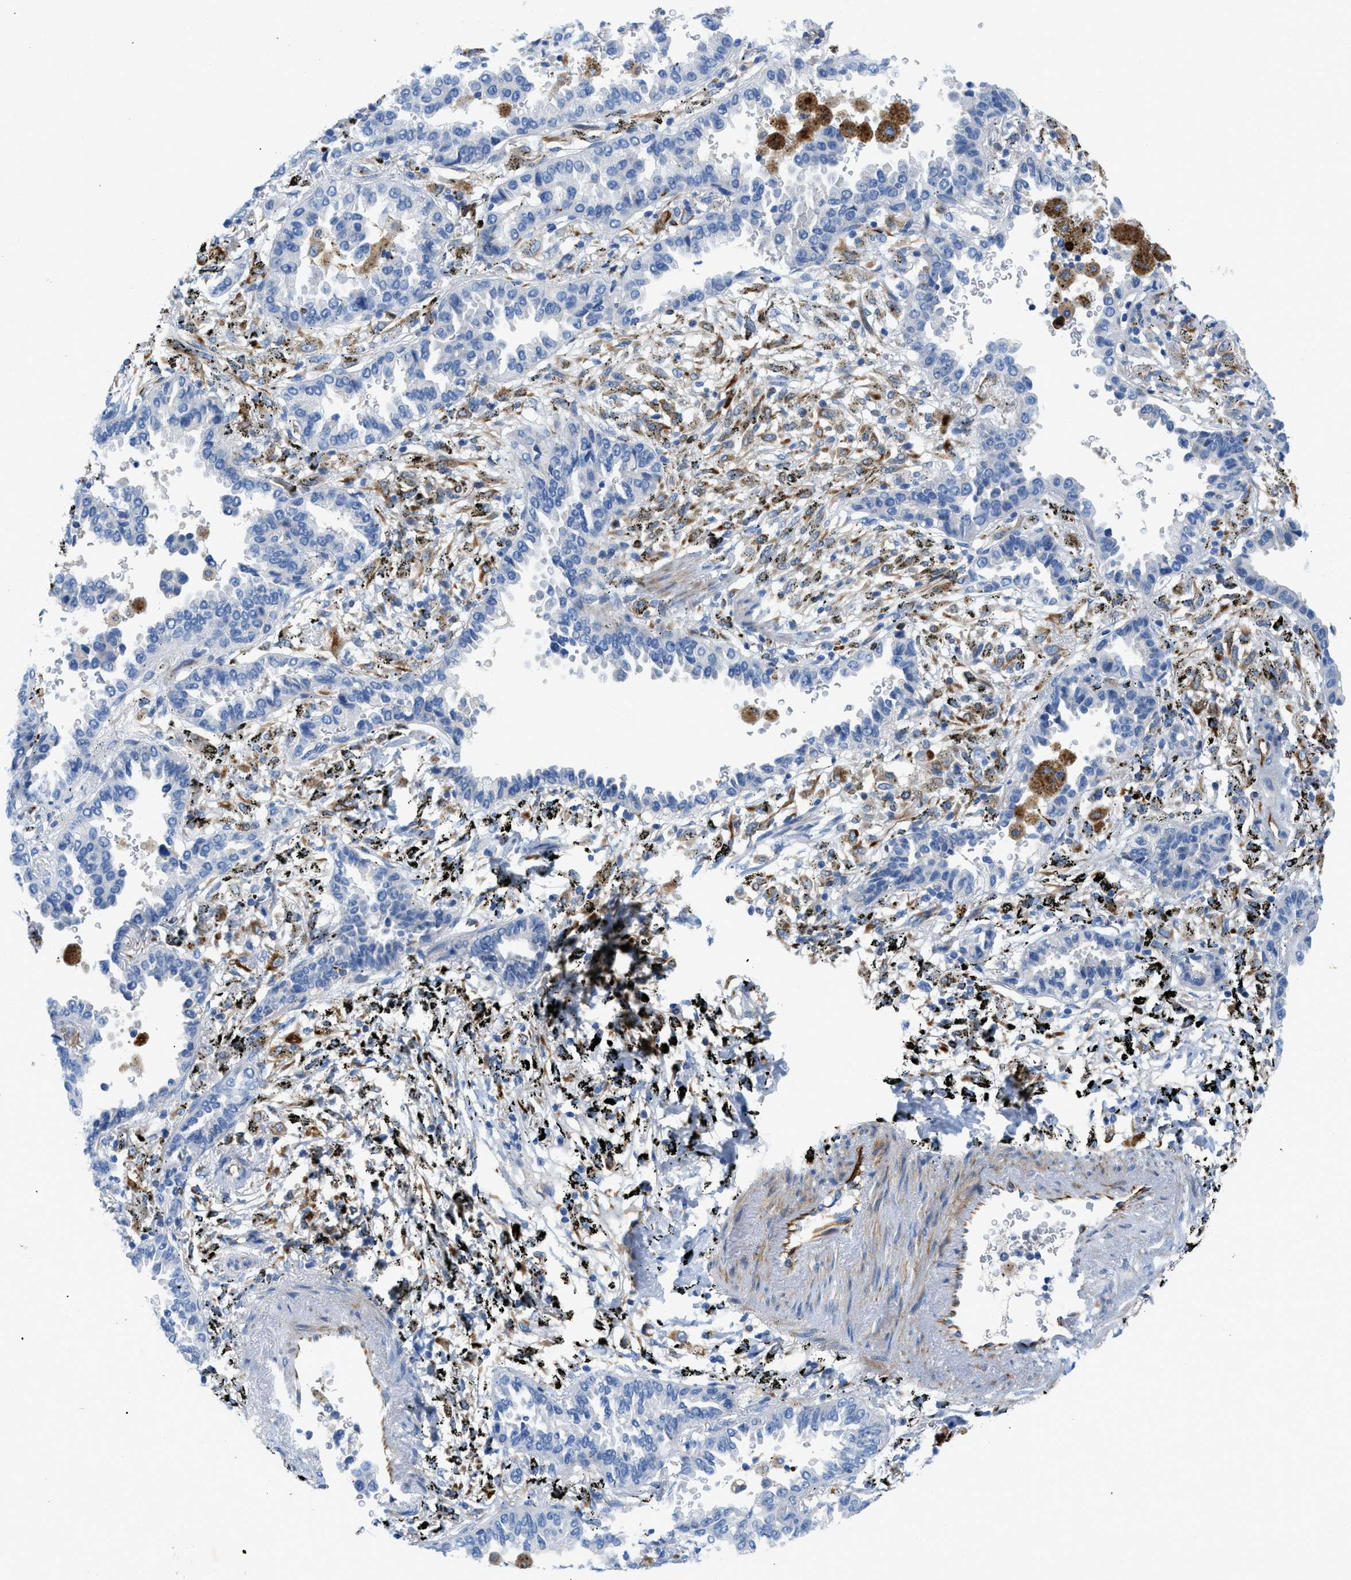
{"staining": {"intensity": "negative", "quantity": "none", "location": "none"}, "tissue": "lung cancer", "cell_type": "Tumor cells", "image_type": "cancer", "snomed": [{"axis": "morphology", "description": "Normal tissue, NOS"}, {"axis": "morphology", "description": "Adenocarcinoma, NOS"}, {"axis": "topography", "description": "Lung"}], "caption": "Histopathology image shows no protein staining in tumor cells of lung cancer tissue.", "gene": "XCR1", "patient": {"sex": "male", "age": 59}}